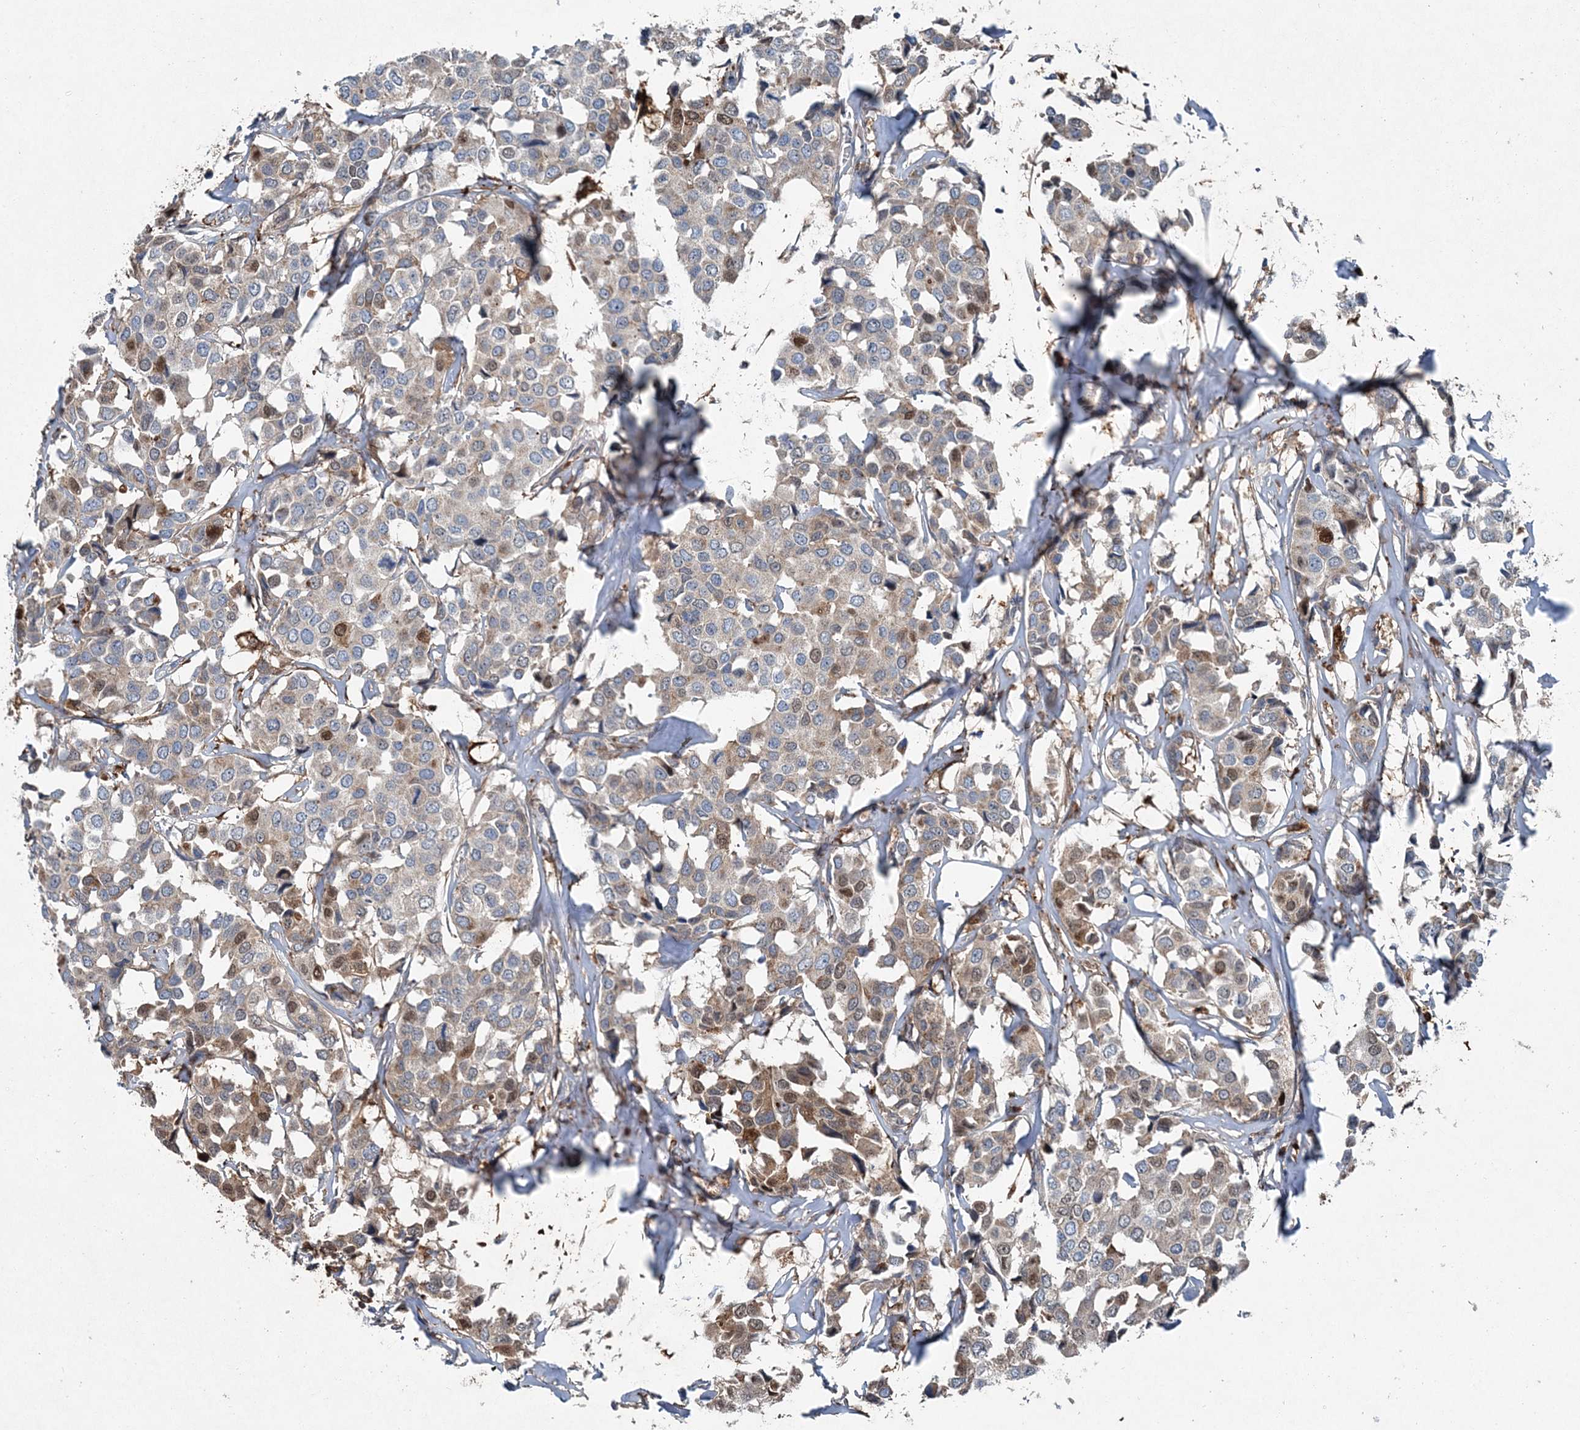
{"staining": {"intensity": "moderate", "quantity": "25%-75%", "location": "cytoplasmic/membranous"}, "tissue": "breast cancer", "cell_type": "Tumor cells", "image_type": "cancer", "snomed": [{"axis": "morphology", "description": "Duct carcinoma"}, {"axis": "topography", "description": "Breast"}], "caption": "Tumor cells display medium levels of moderate cytoplasmic/membranous staining in approximately 25%-75% of cells in human breast infiltrating ductal carcinoma.", "gene": "SPOPL", "patient": {"sex": "female", "age": 80}}